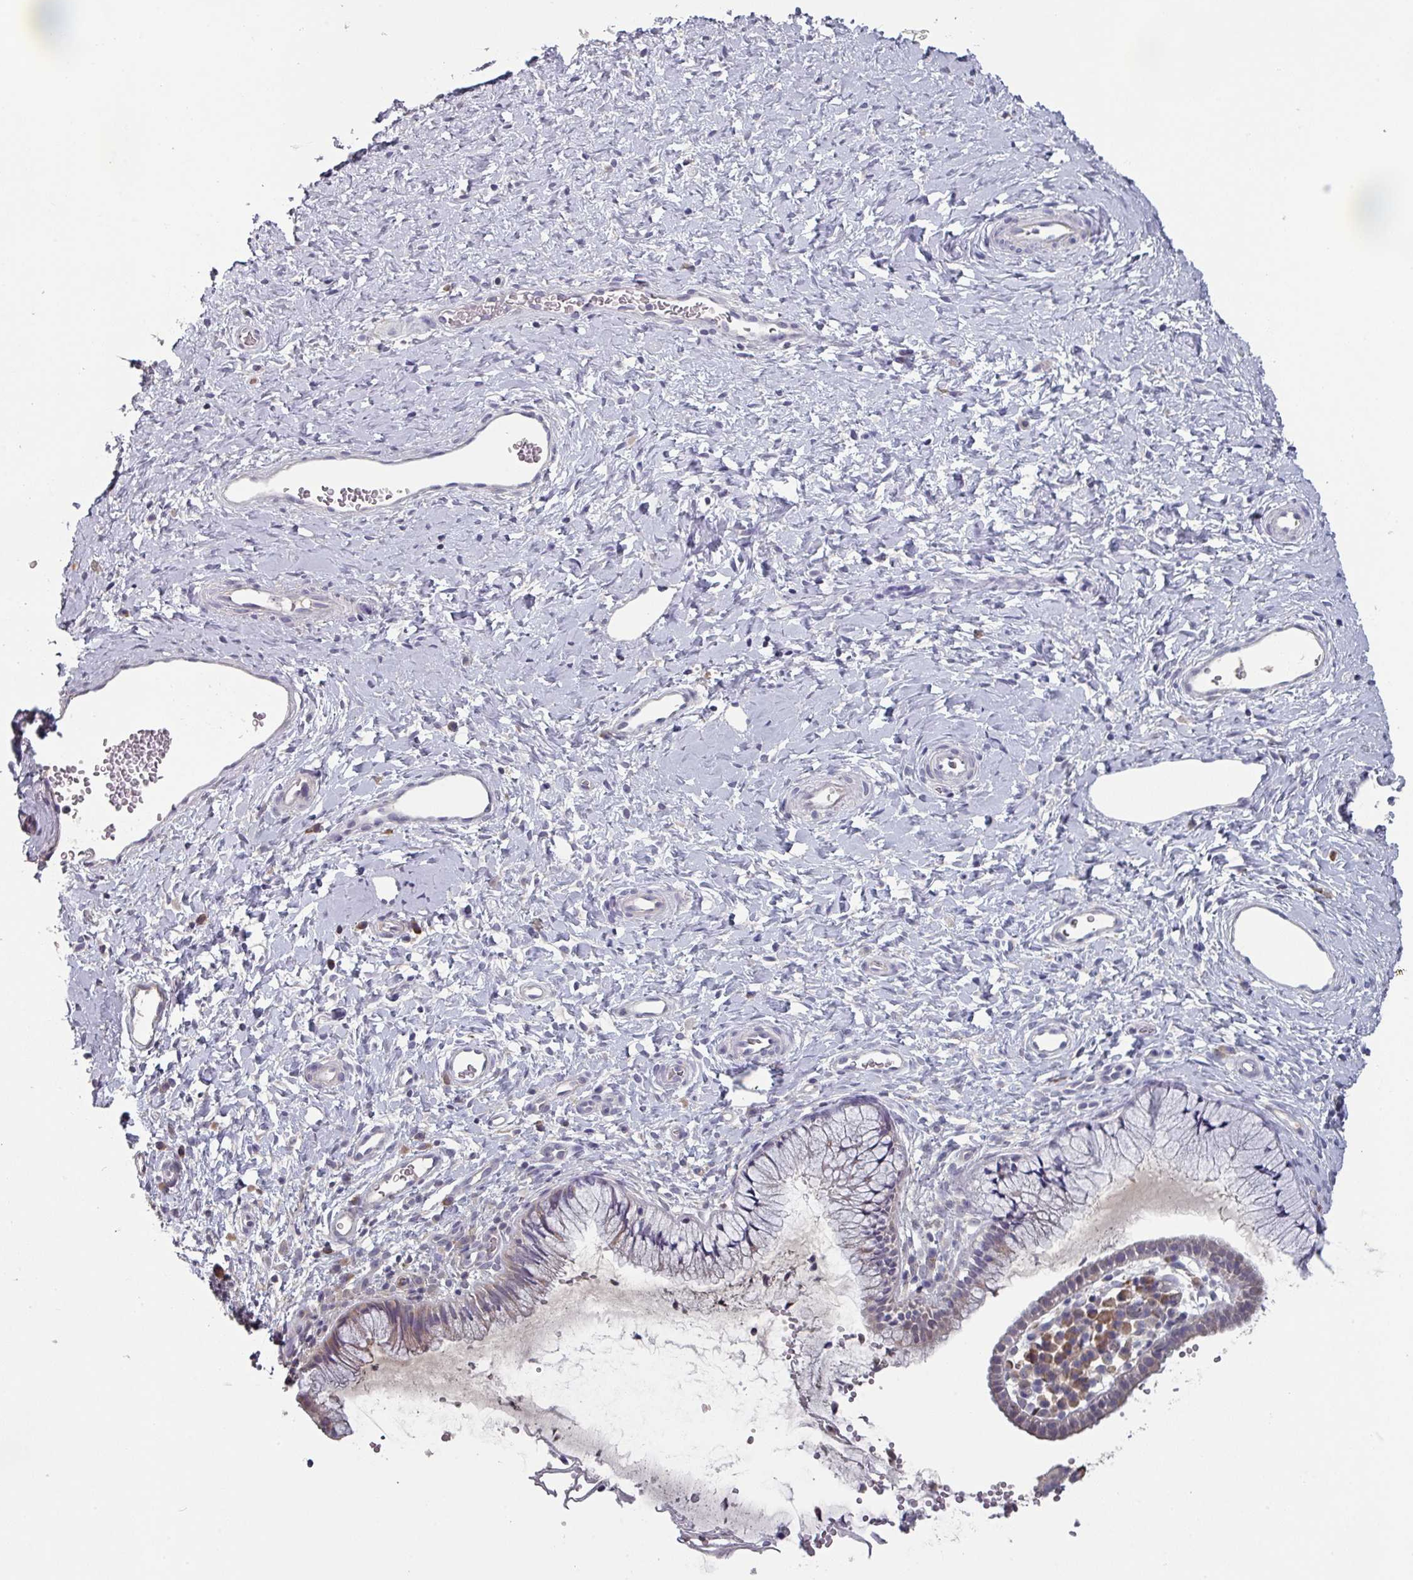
{"staining": {"intensity": "negative", "quantity": "none", "location": "none"}, "tissue": "cervix", "cell_type": "Glandular cells", "image_type": "normal", "snomed": [{"axis": "morphology", "description": "Normal tissue, NOS"}, {"axis": "topography", "description": "Cervix"}], "caption": "Immunohistochemistry micrograph of benign human cervix stained for a protein (brown), which reveals no positivity in glandular cells.", "gene": "PRAMEF7", "patient": {"sex": "female", "age": 36}}